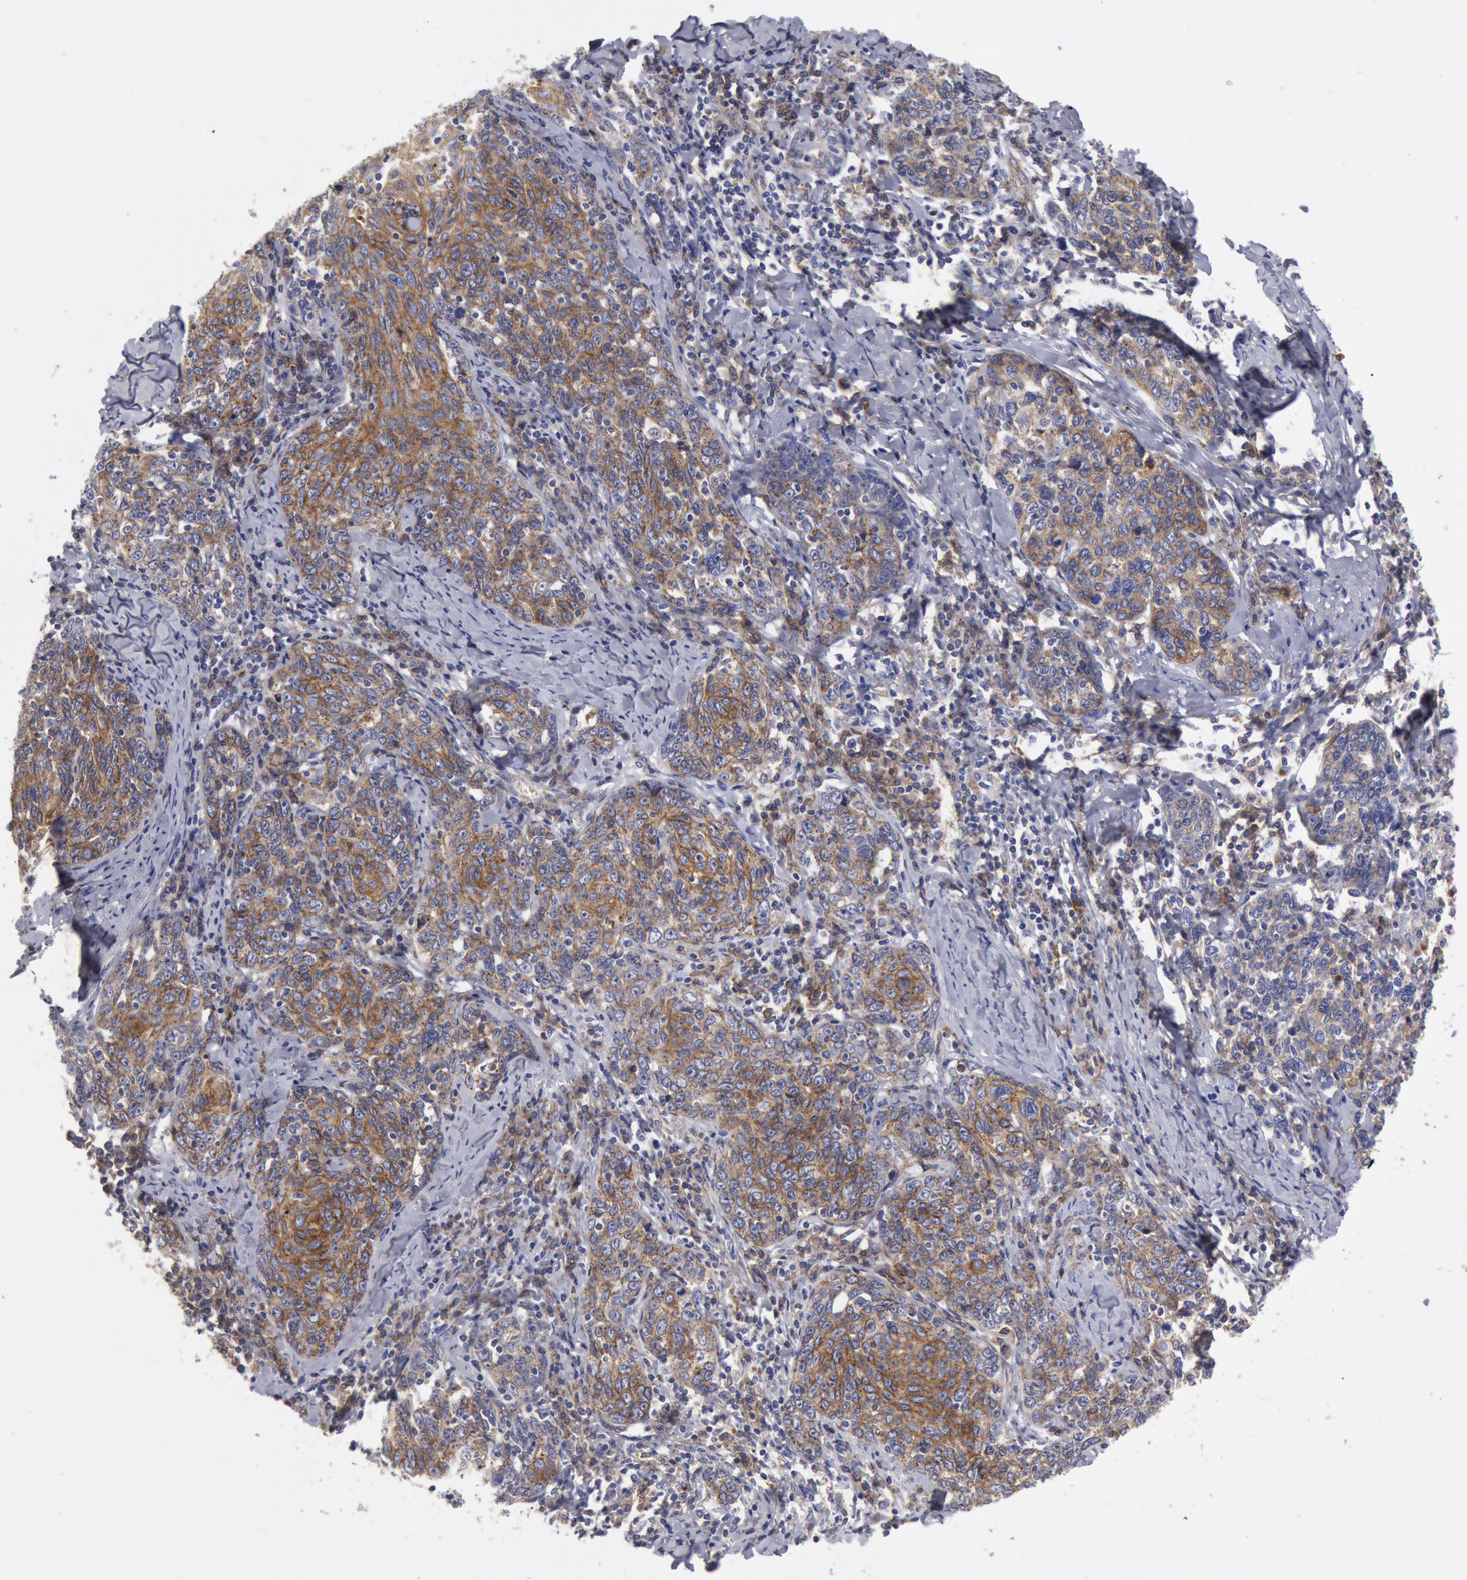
{"staining": {"intensity": "weak", "quantity": "25%-75%", "location": "cytoplasmic/membranous"}, "tissue": "cervical cancer", "cell_type": "Tumor cells", "image_type": "cancer", "snomed": [{"axis": "morphology", "description": "Squamous cell carcinoma, NOS"}, {"axis": "topography", "description": "Cervix"}], "caption": "Weak cytoplasmic/membranous expression for a protein is identified in approximately 25%-75% of tumor cells of cervical cancer using immunohistochemistry.", "gene": "FLOT1", "patient": {"sex": "female", "age": 41}}